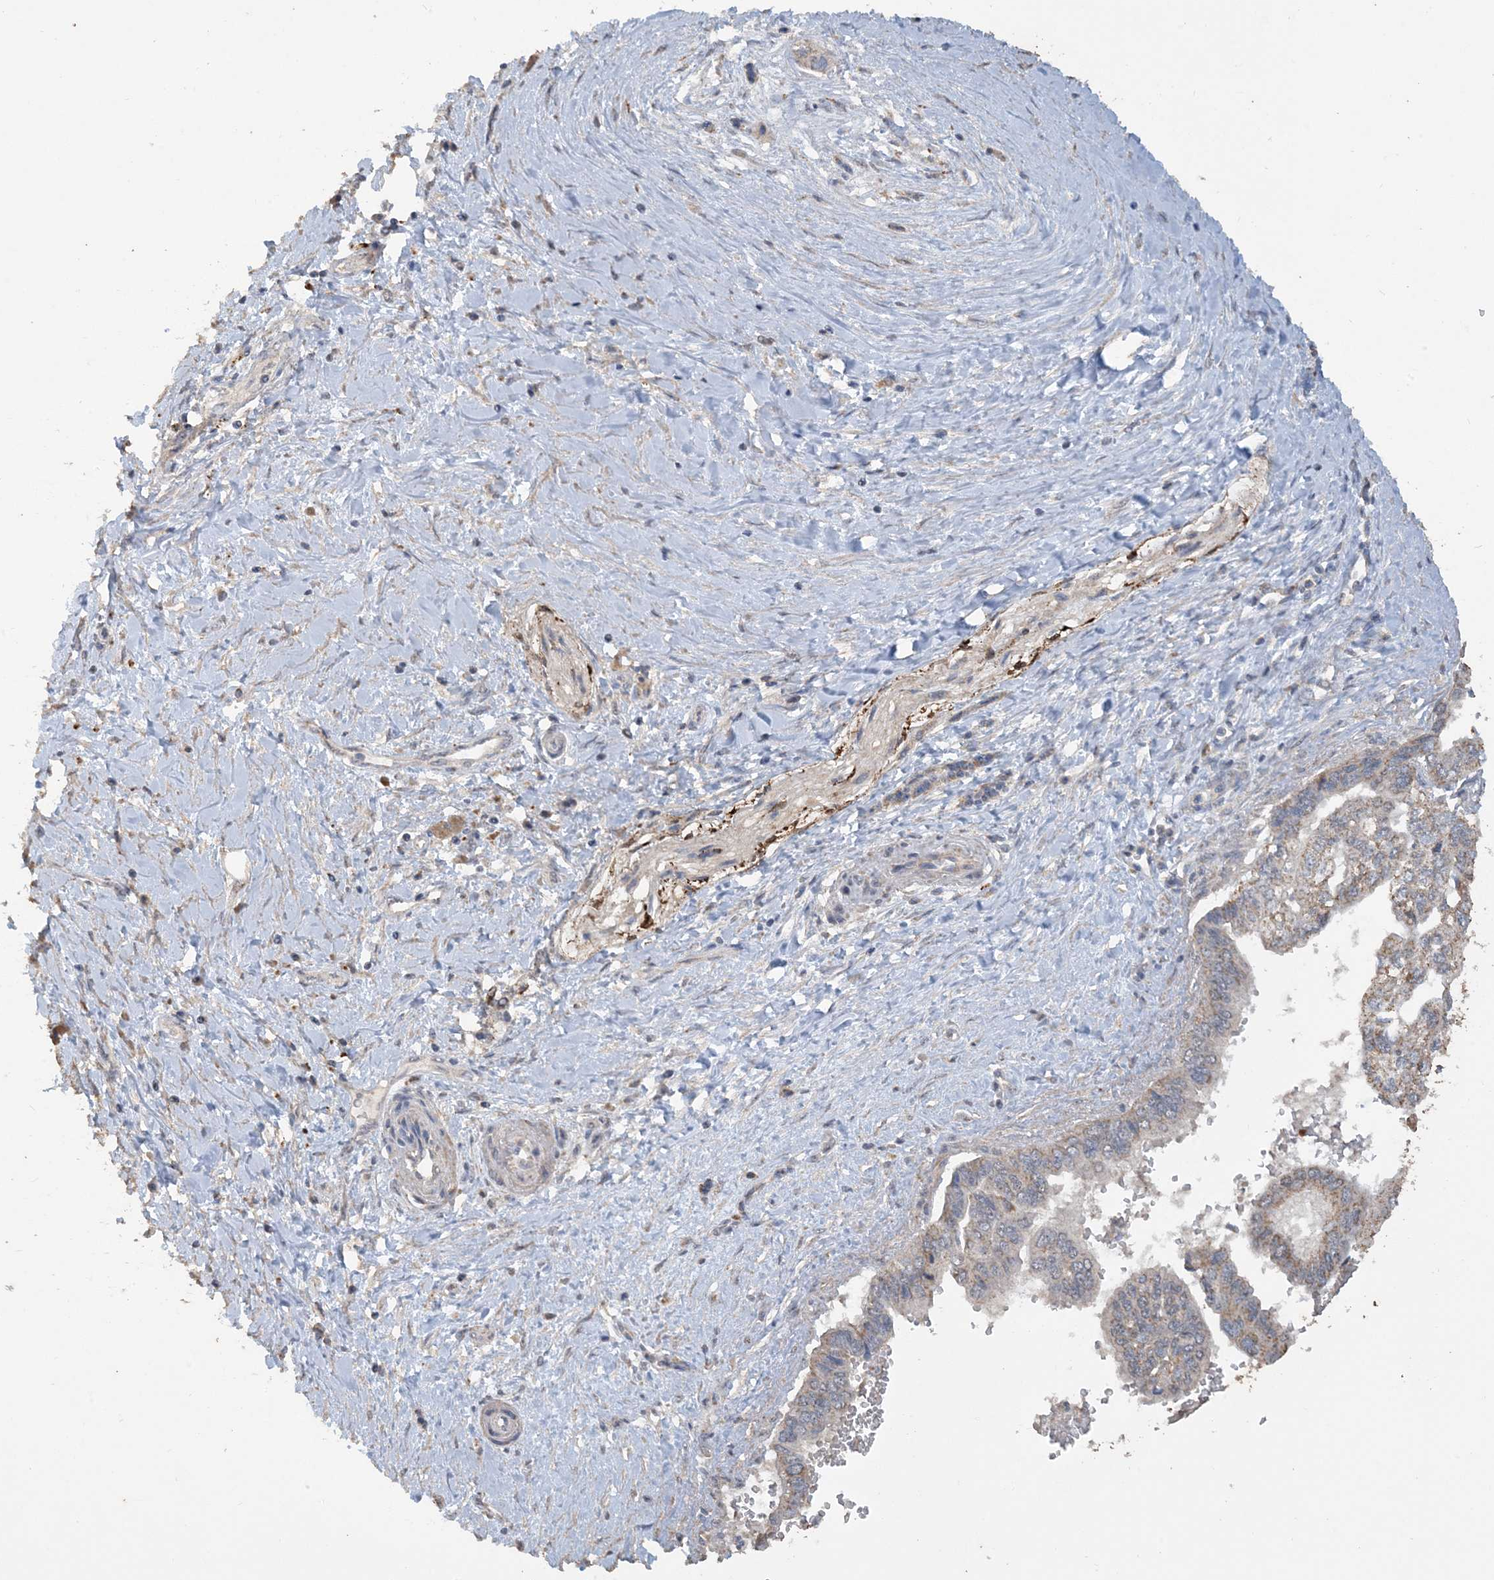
{"staining": {"intensity": "moderate", "quantity": ">75%", "location": "cytoplasmic/membranous"}, "tissue": "pancreatic cancer", "cell_type": "Tumor cells", "image_type": "cancer", "snomed": [{"axis": "morphology", "description": "Adenocarcinoma, NOS"}, {"axis": "topography", "description": "Pancreas"}], "caption": "A micrograph of pancreatic cancer stained for a protein demonstrates moderate cytoplasmic/membranous brown staining in tumor cells. Using DAB (3,3'-diaminobenzidine) (brown) and hematoxylin (blue) stains, captured at high magnification using brightfield microscopy.", "gene": "SFMBT2", "patient": {"sex": "male", "age": 51}}